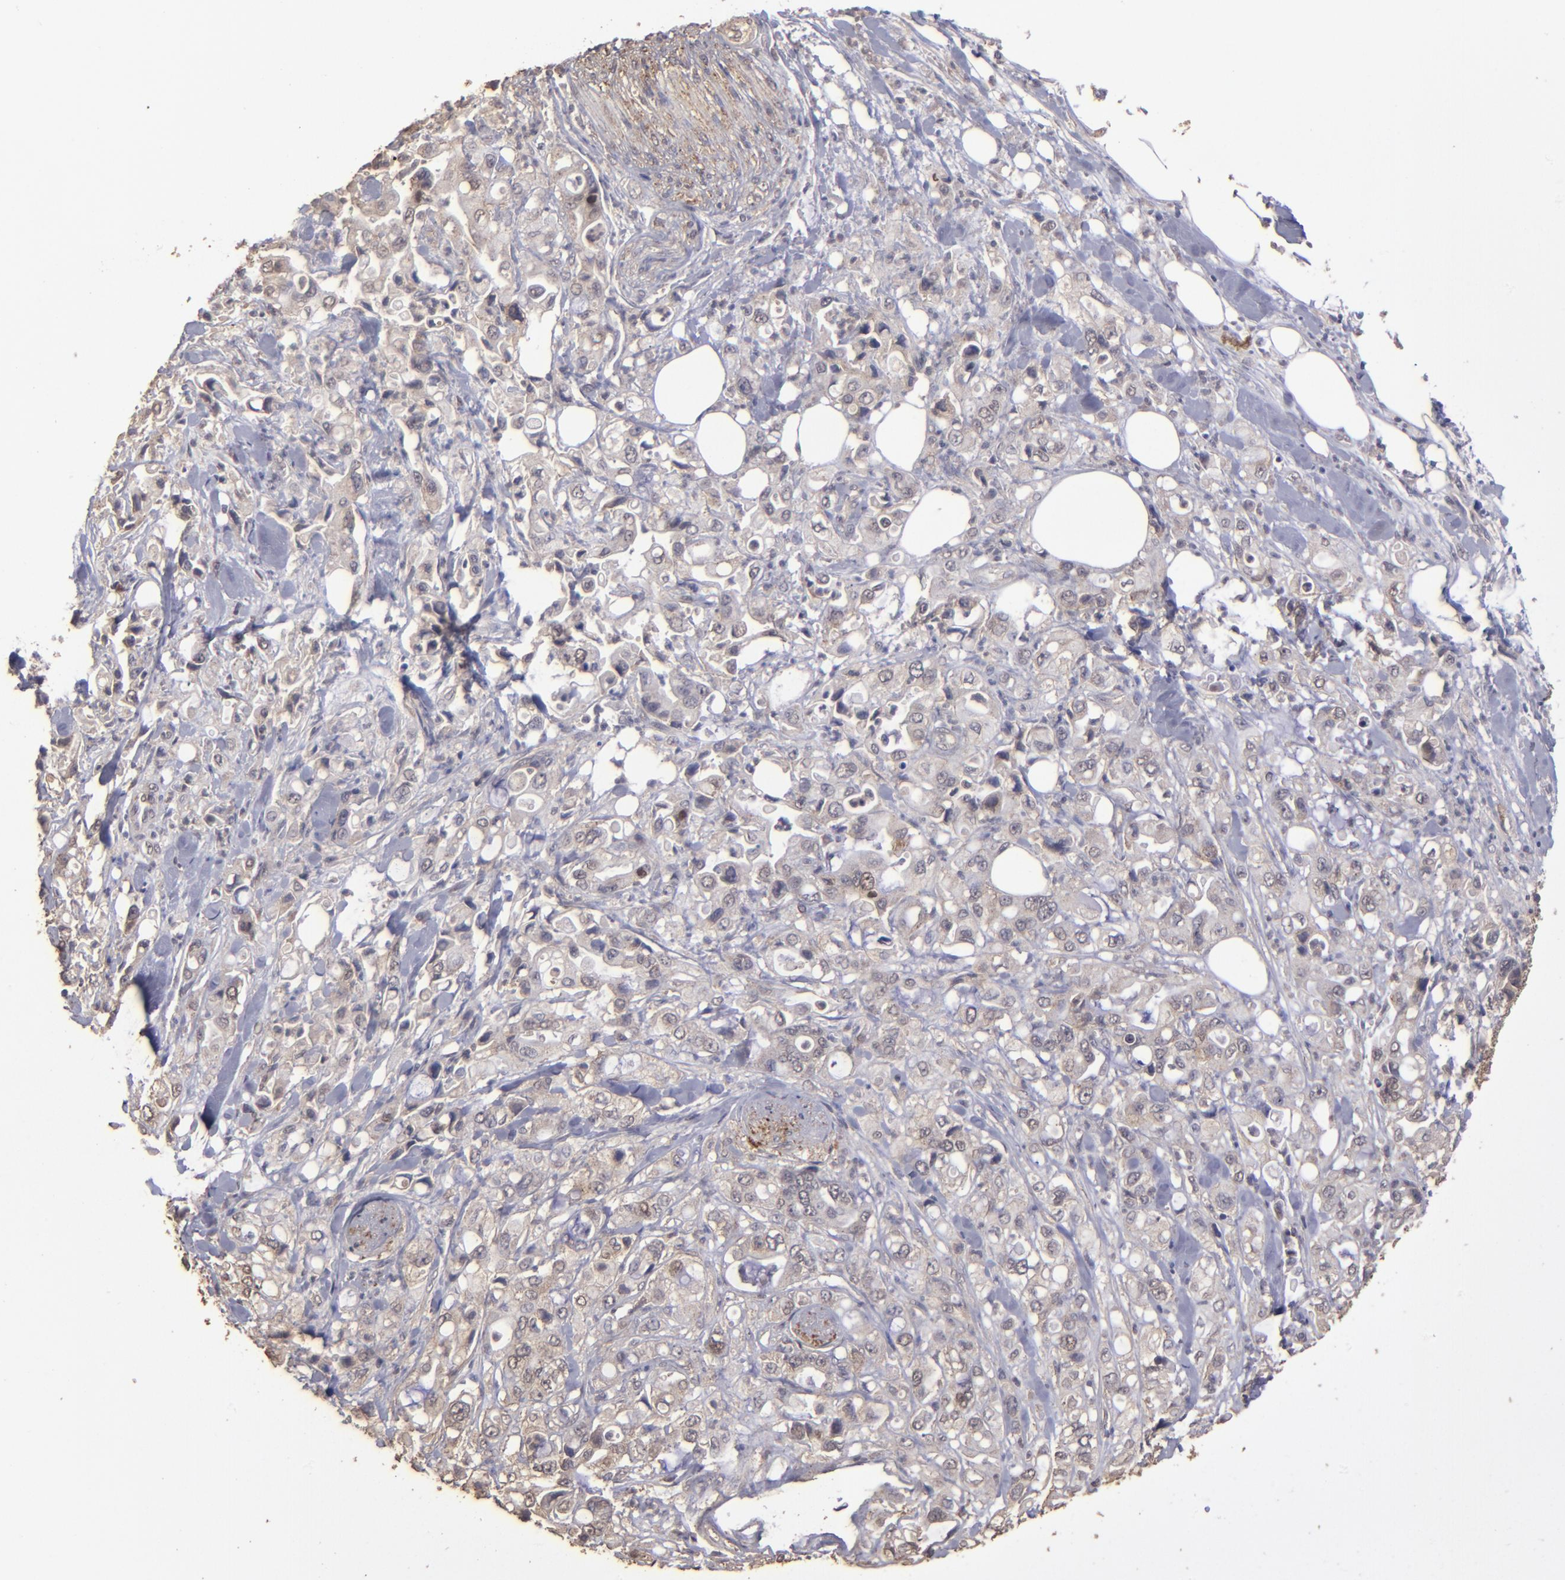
{"staining": {"intensity": "weak", "quantity": "25%-75%", "location": "cytoplasmic/membranous"}, "tissue": "pancreatic cancer", "cell_type": "Tumor cells", "image_type": "cancer", "snomed": [{"axis": "morphology", "description": "Adenocarcinoma, NOS"}, {"axis": "topography", "description": "Pancreas"}], "caption": "Human pancreatic cancer (adenocarcinoma) stained with a protein marker reveals weak staining in tumor cells.", "gene": "FAT1", "patient": {"sex": "male", "age": 70}}